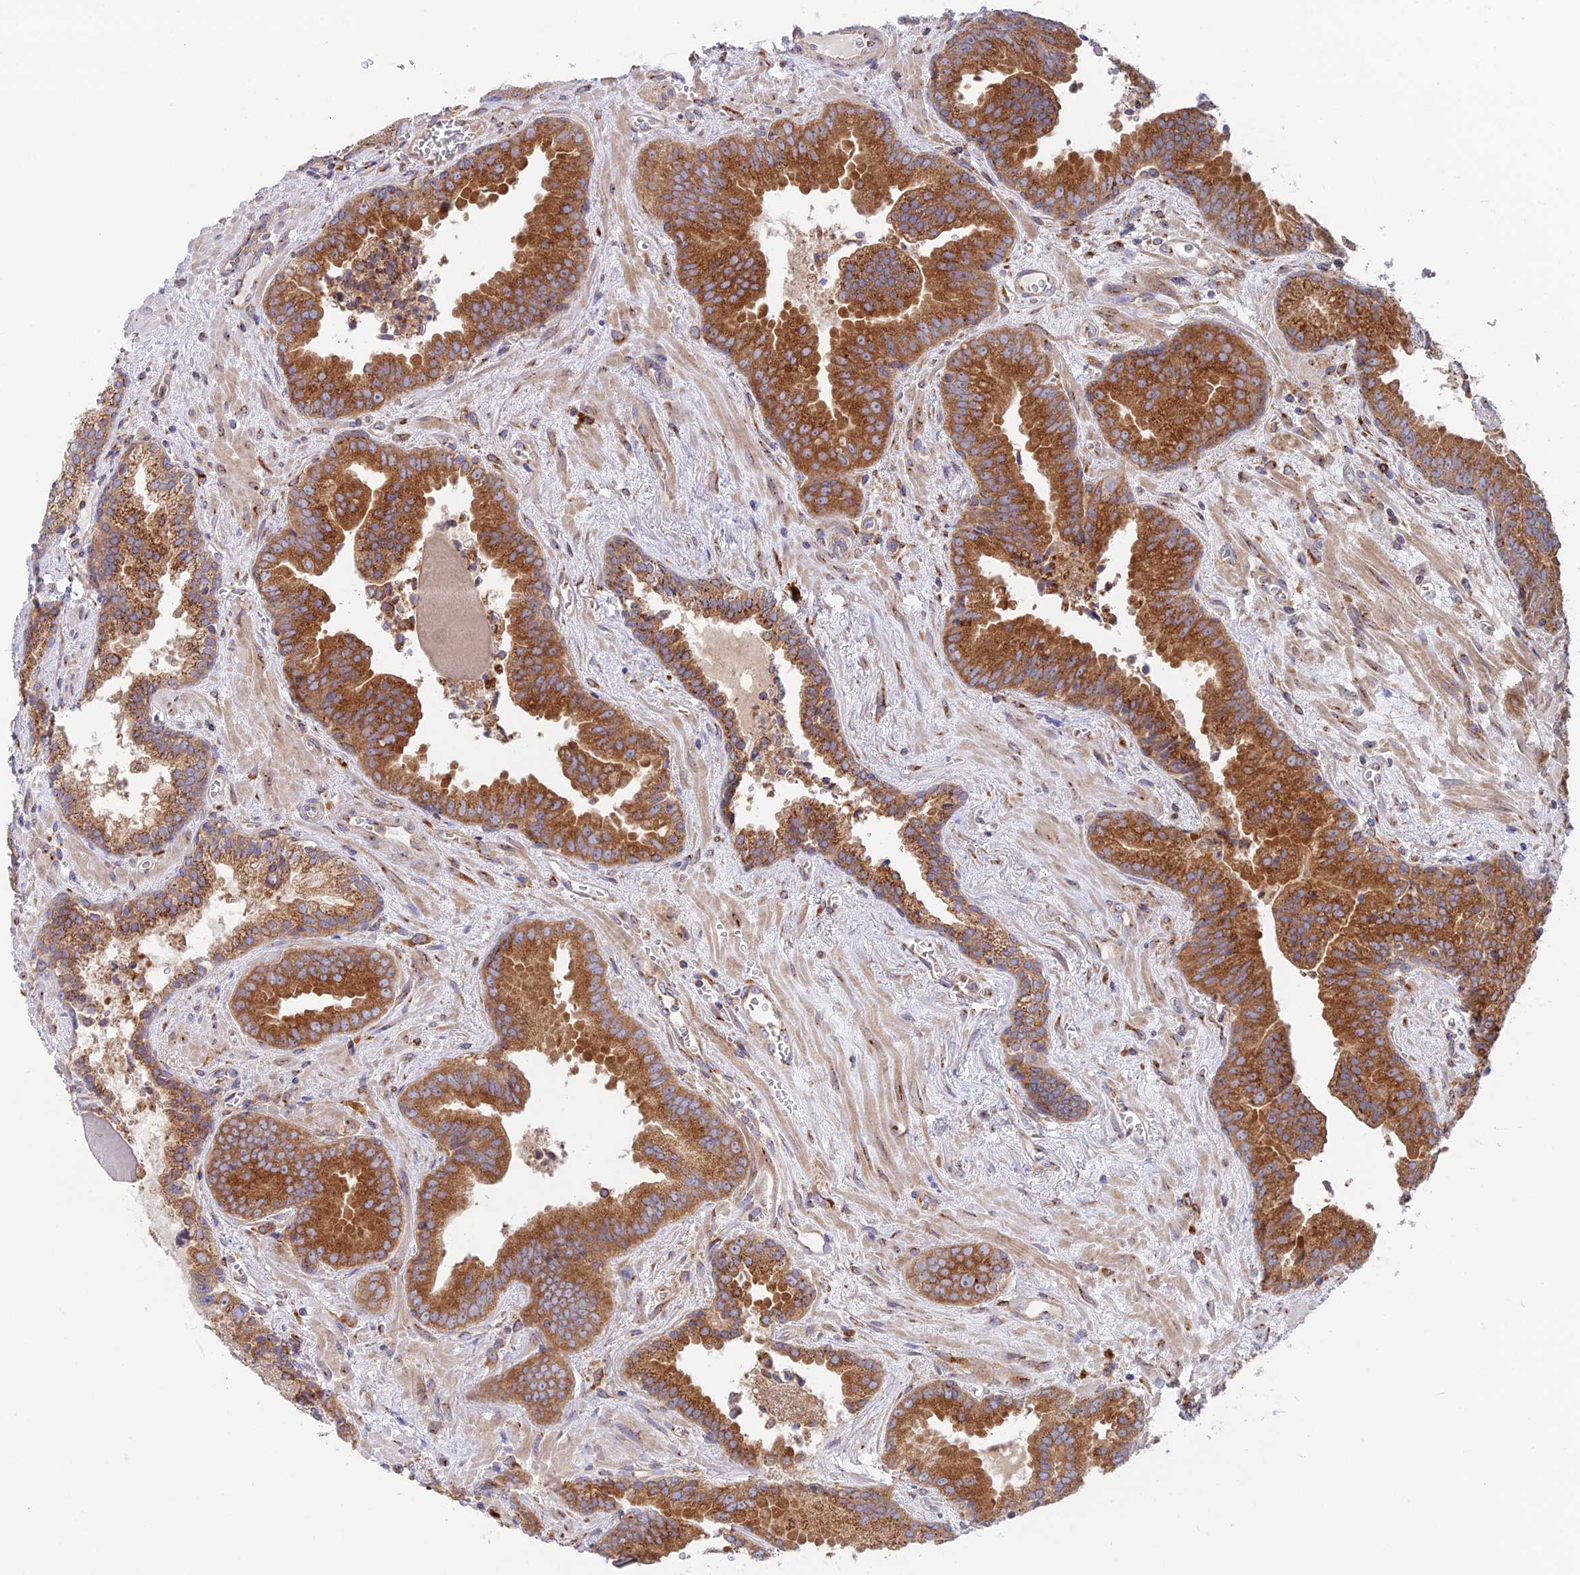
{"staining": {"intensity": "strong", "quantity": ">75%", "location": "cytoplasmic/membranous"}, "tissue": "prostate cancer", "cell_type": "Tumor cells", "image_type": "cancer", "snomed": [{"axis": "morphology", "description": "Adenocarcinoma, High grade"}, {"axis": "topography", "description": "Prostate"}], "caption": "Human adenocarcinoma (high-grade) (prostate) stained with a brown dye reveals strong cytoplasmic/membranous positive positivity in about >75% of tumor cells.", "gene": "GOLGA3", "patient": {"sex": "male", "age": 68}}